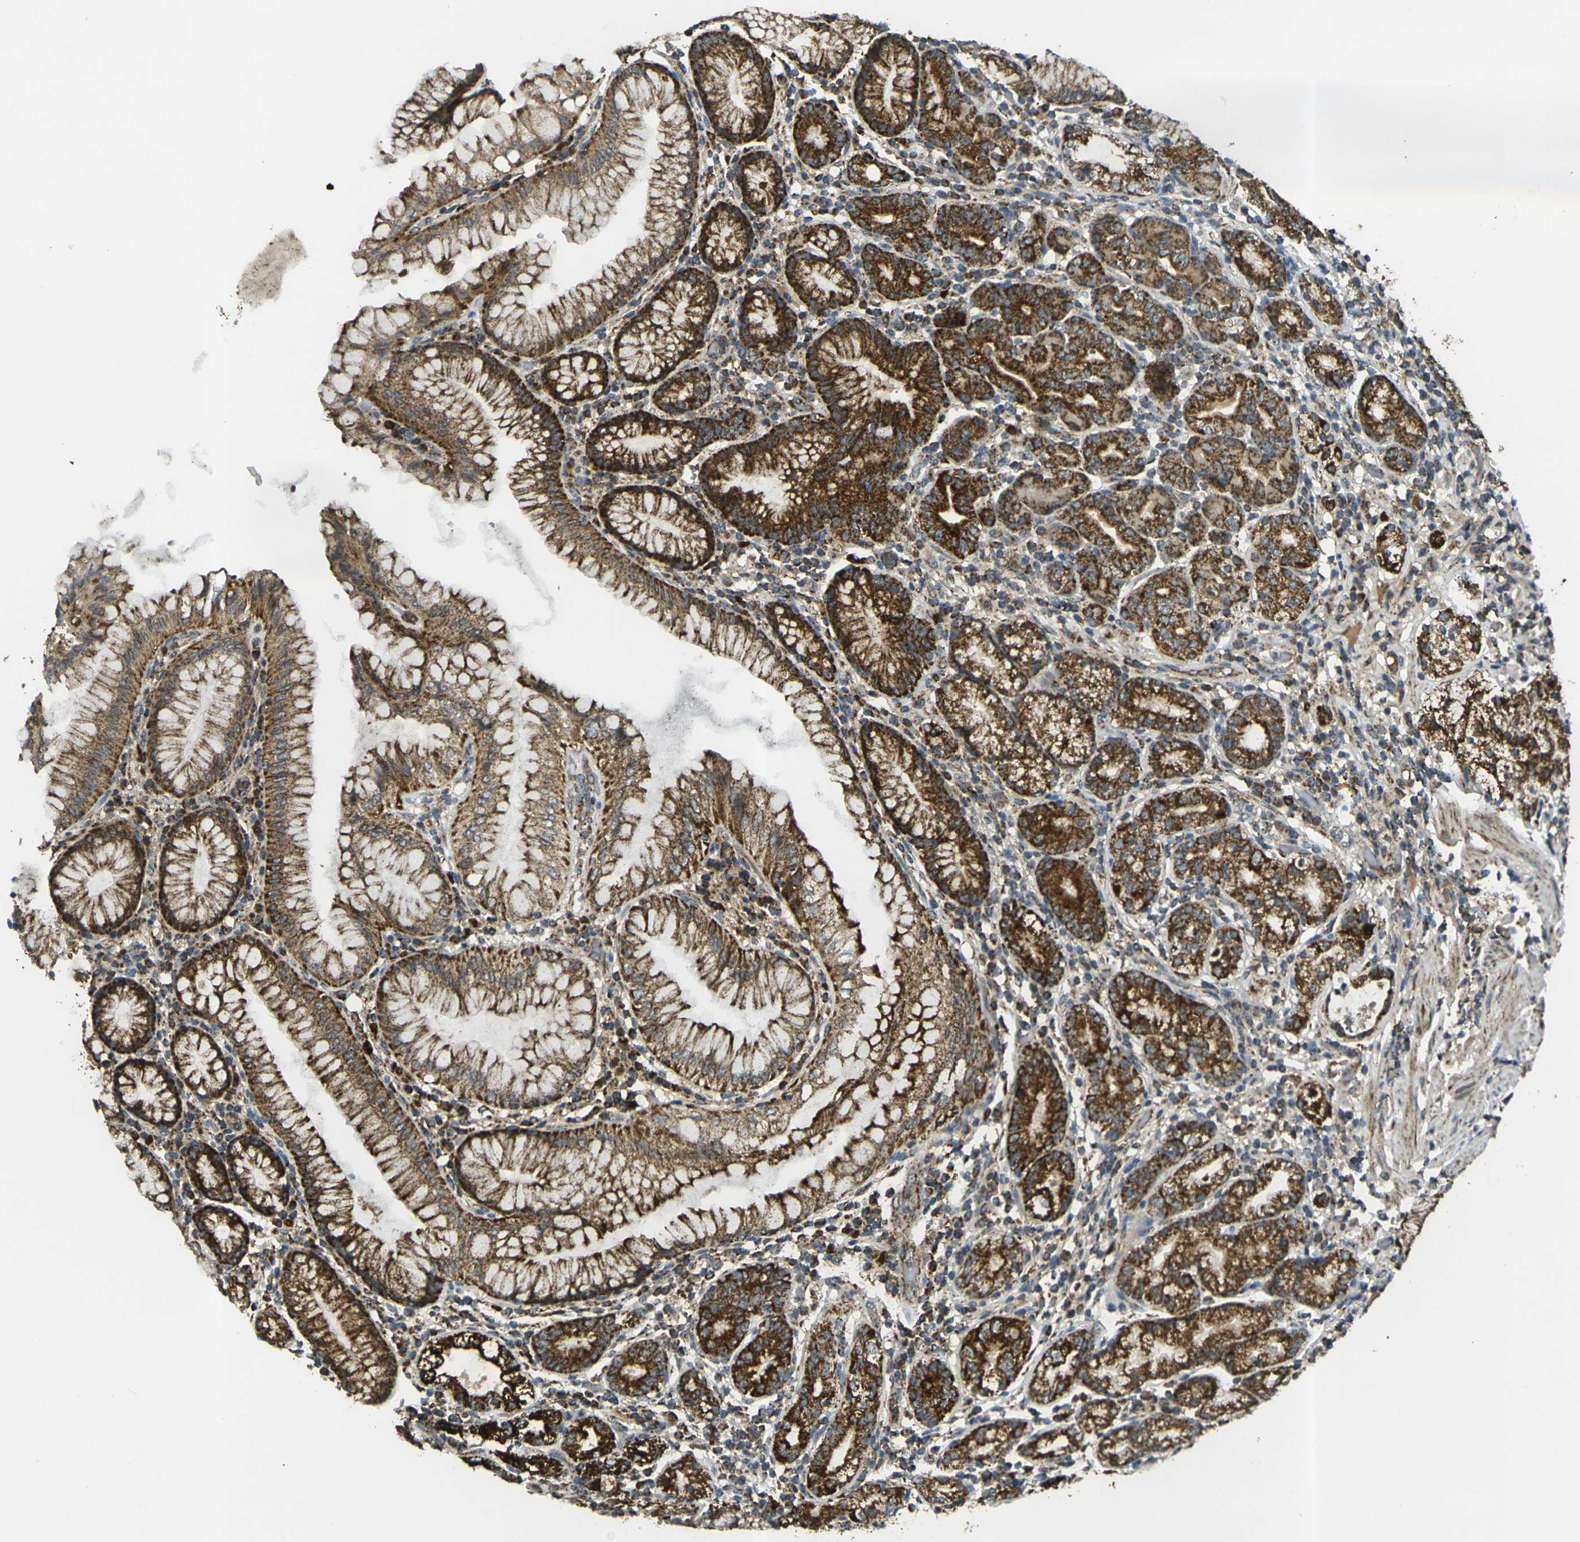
{"staining": {"intensity": "strong", "quantity": ">75%", "location": "cytoplasmic/membranous"}, "tissue": "stomach", "cell_type": "Glandular cells", "image_type": "normal", "snomed": [{"axis": "morphology", "description": "Normal tissue, NOS"}, {"axis": "topography", "description": "Stomach, lower"}], "caption": "IHC image of unremarkable stomach stained for a protein (brown), which shows high levels of strong cytoplasmic/membranous staining in about >75% of glandular cells.", "gene": "IGF1R", "patient": {"sex": "female", "age": 76}}